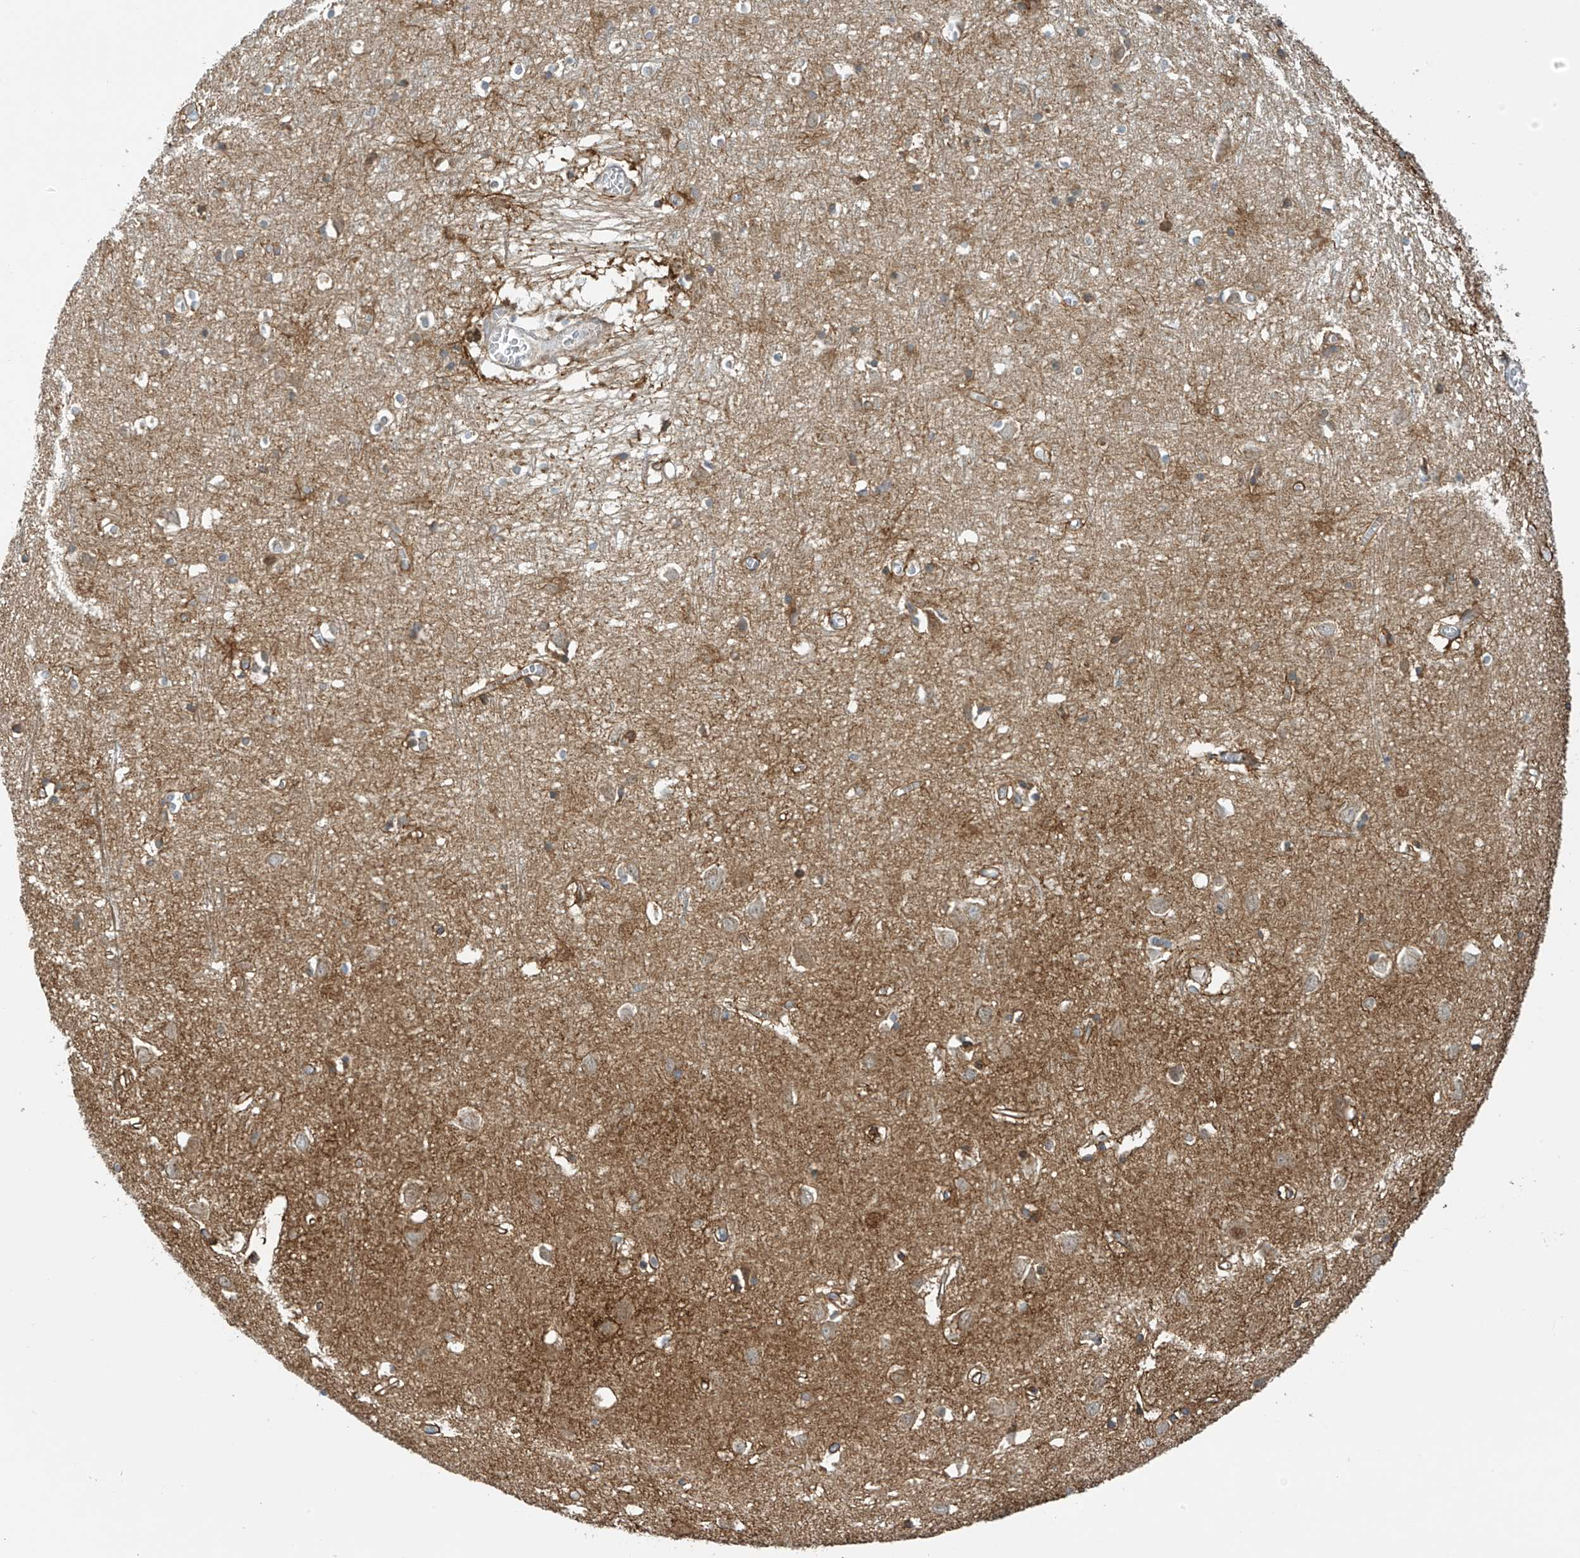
{"staining": {"intensity": "moderate", "quantity": "25%-75%", "location": "cytoplasmic/membranous"}, "tissue": "cerebral cortex", "cell_type": "Endothelial cells", "image_type": "normal", "snomed": [{"axis": "morphology", "description": "Normal tissue, NOS"}, {"axis": "topography", "description": "Cerebral cortex"}], "caption": "Normal cerebral cortex shows moderate cytoplasmic/membranous expression in approximately 25%-75% of endothelial cells The staining is performed using DAB brown chromogen to label protein expression. The nuclei are counter-stained blue using hematoxylin..", "gene": "FSD1L", "patient": {"sex": "female", "age": 64}}